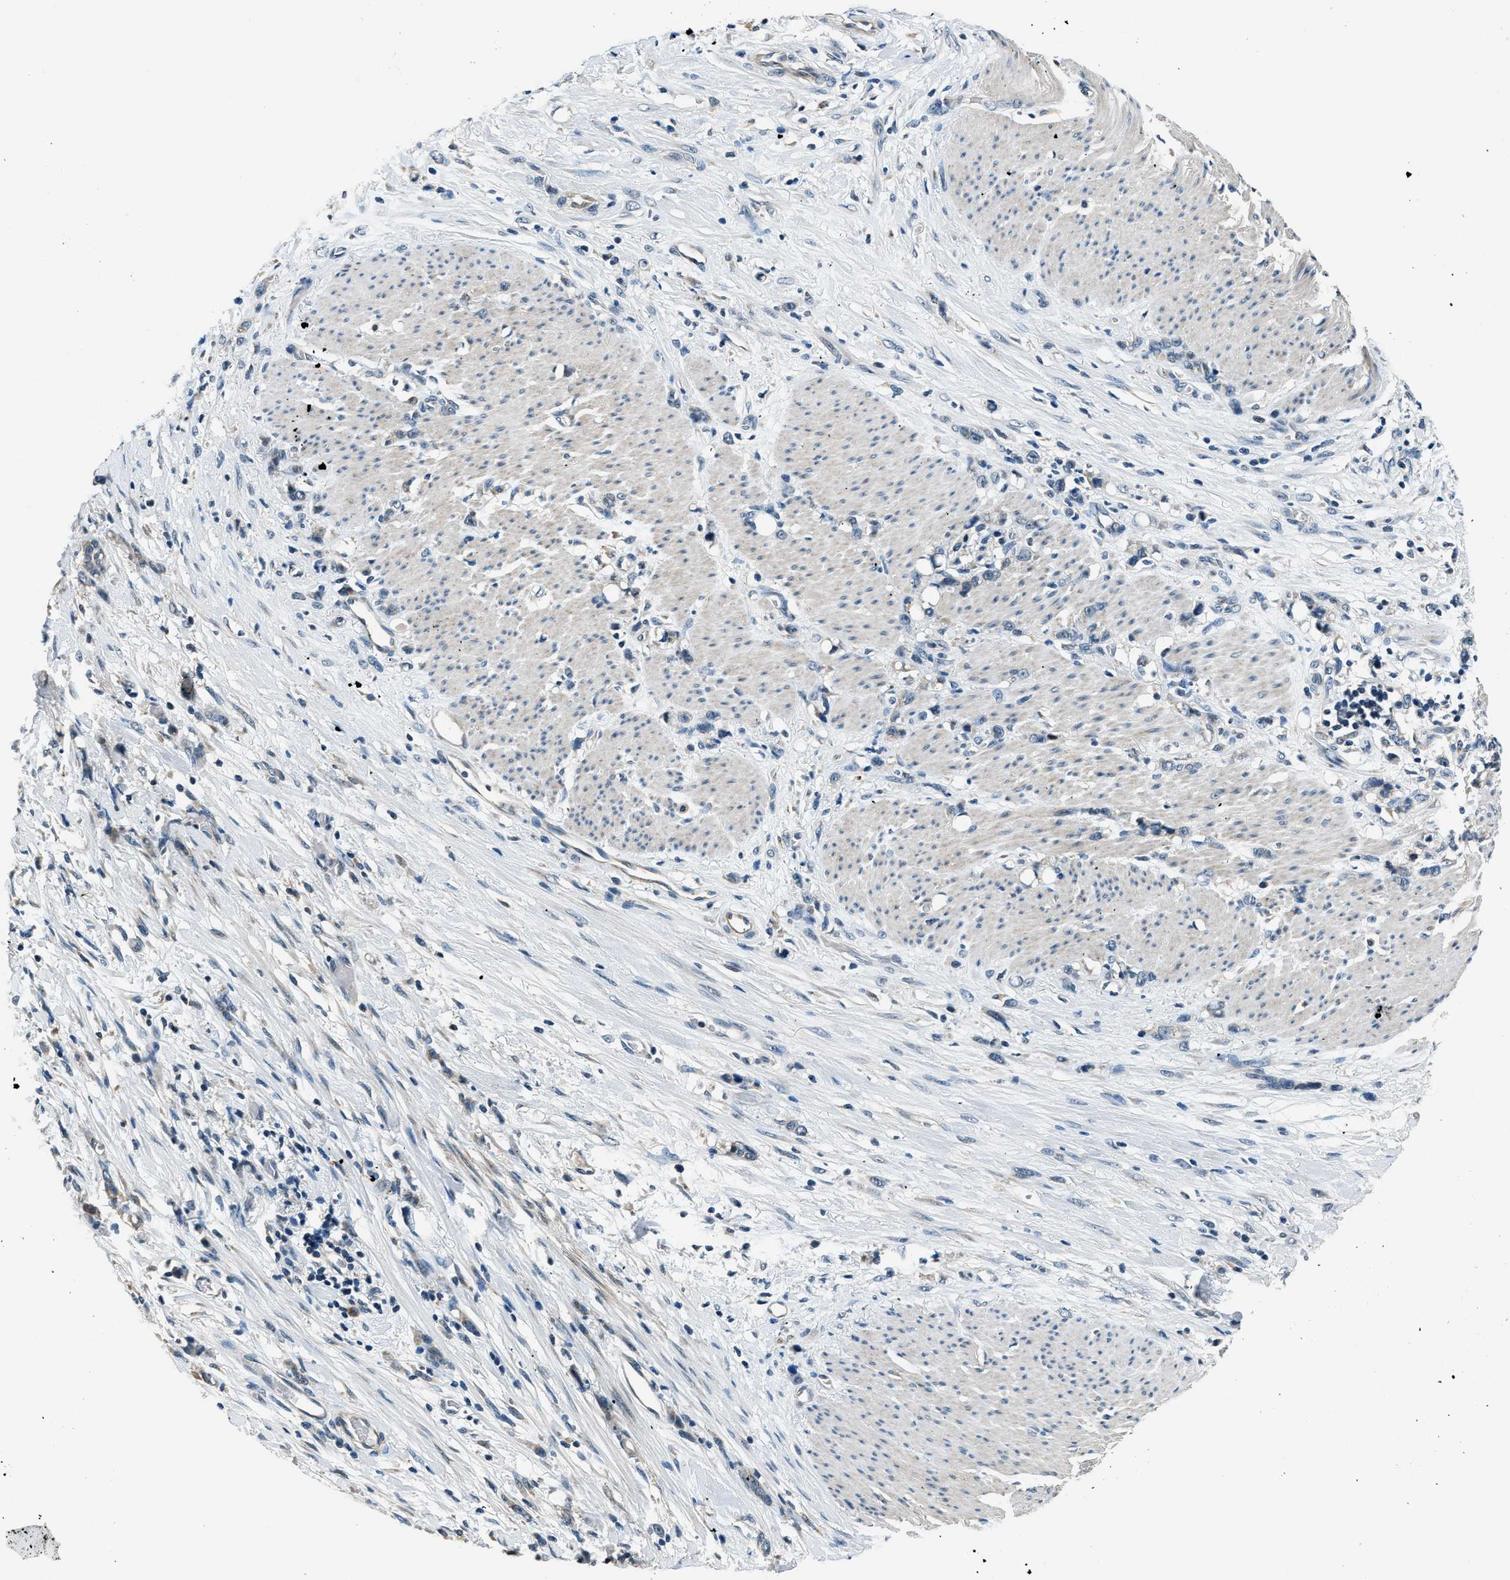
{"staining": {"intensity": "negative", "quantity": "none", "location": "none"}, "tissue": "stomach cancer", "cell_type": "Tumor cells", "image_type": "cancer", "snomed": [{"axis": "morphology", "description": "Adenocarcinoma, NOS"}, {"axis": "topography", "description": "Stomach, lower"}], "caption": "Immunohistochemistry micrograph of neoplastic tissue: stomach cancer (adenocarcinoma) stained with DAB demonstrates no significant protein expression in tumor cells.", "gene": "NME8", "patient": {"sex": "male", "age": 88}}